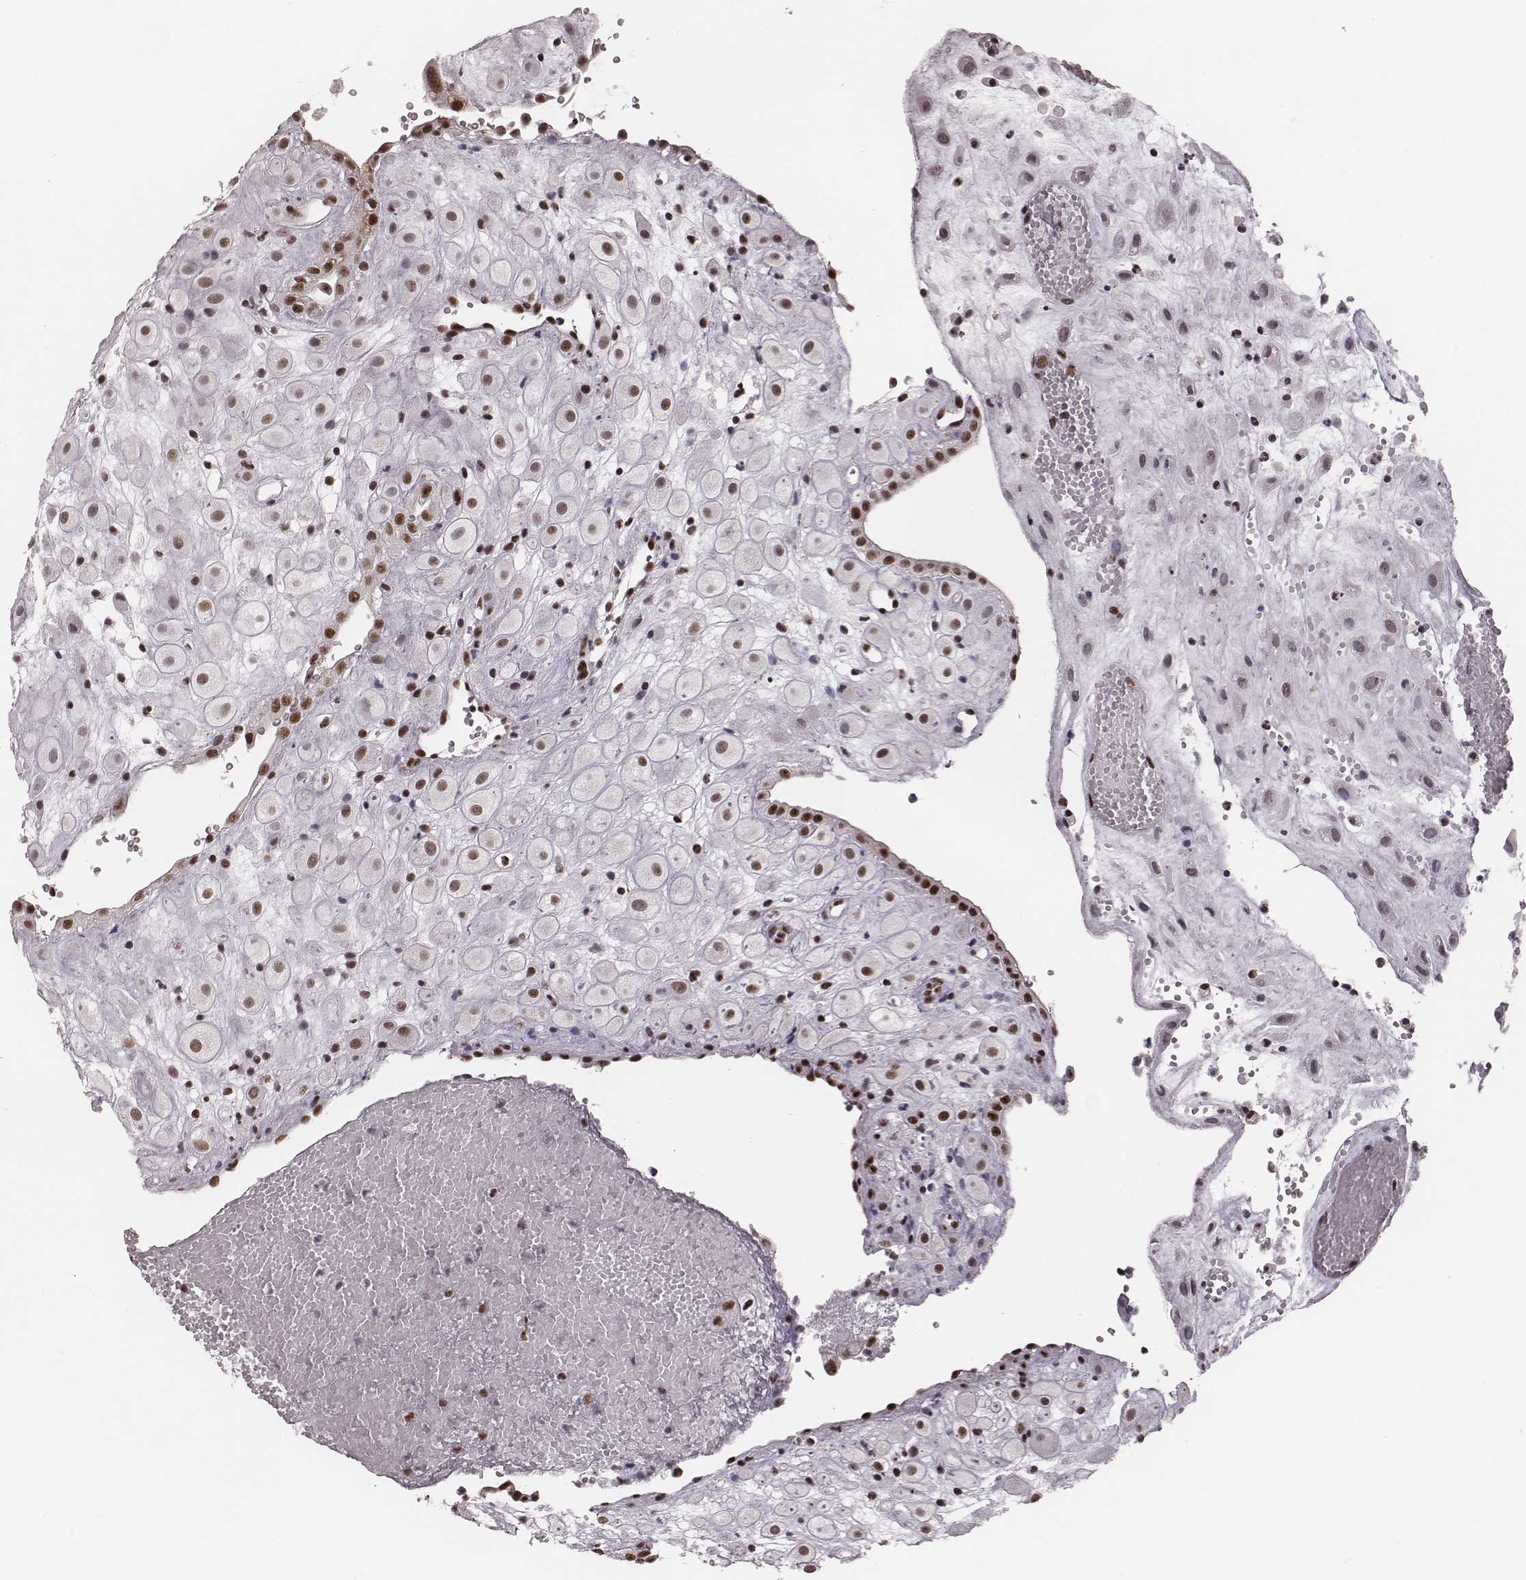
{"staining": {"intensity": "strong", "quantity": ">75%", "location": "nuclear"}, "tissue": "placenta", "cell_type": "Decidual cells", "image_type": "normal", "snomed": [{"axis": "morphology", "description": "Normal tissue, NOS"}, {"axis": "topography", "description": "Placenta"}], "caption": "Immunohistochemical staining of benign placenta demonstrates >75% levels of strong nuclear protein expression in about >75% of decidual cells.", "gene": "LUC7L", "patient": {"sex": "female", "age": 24}}